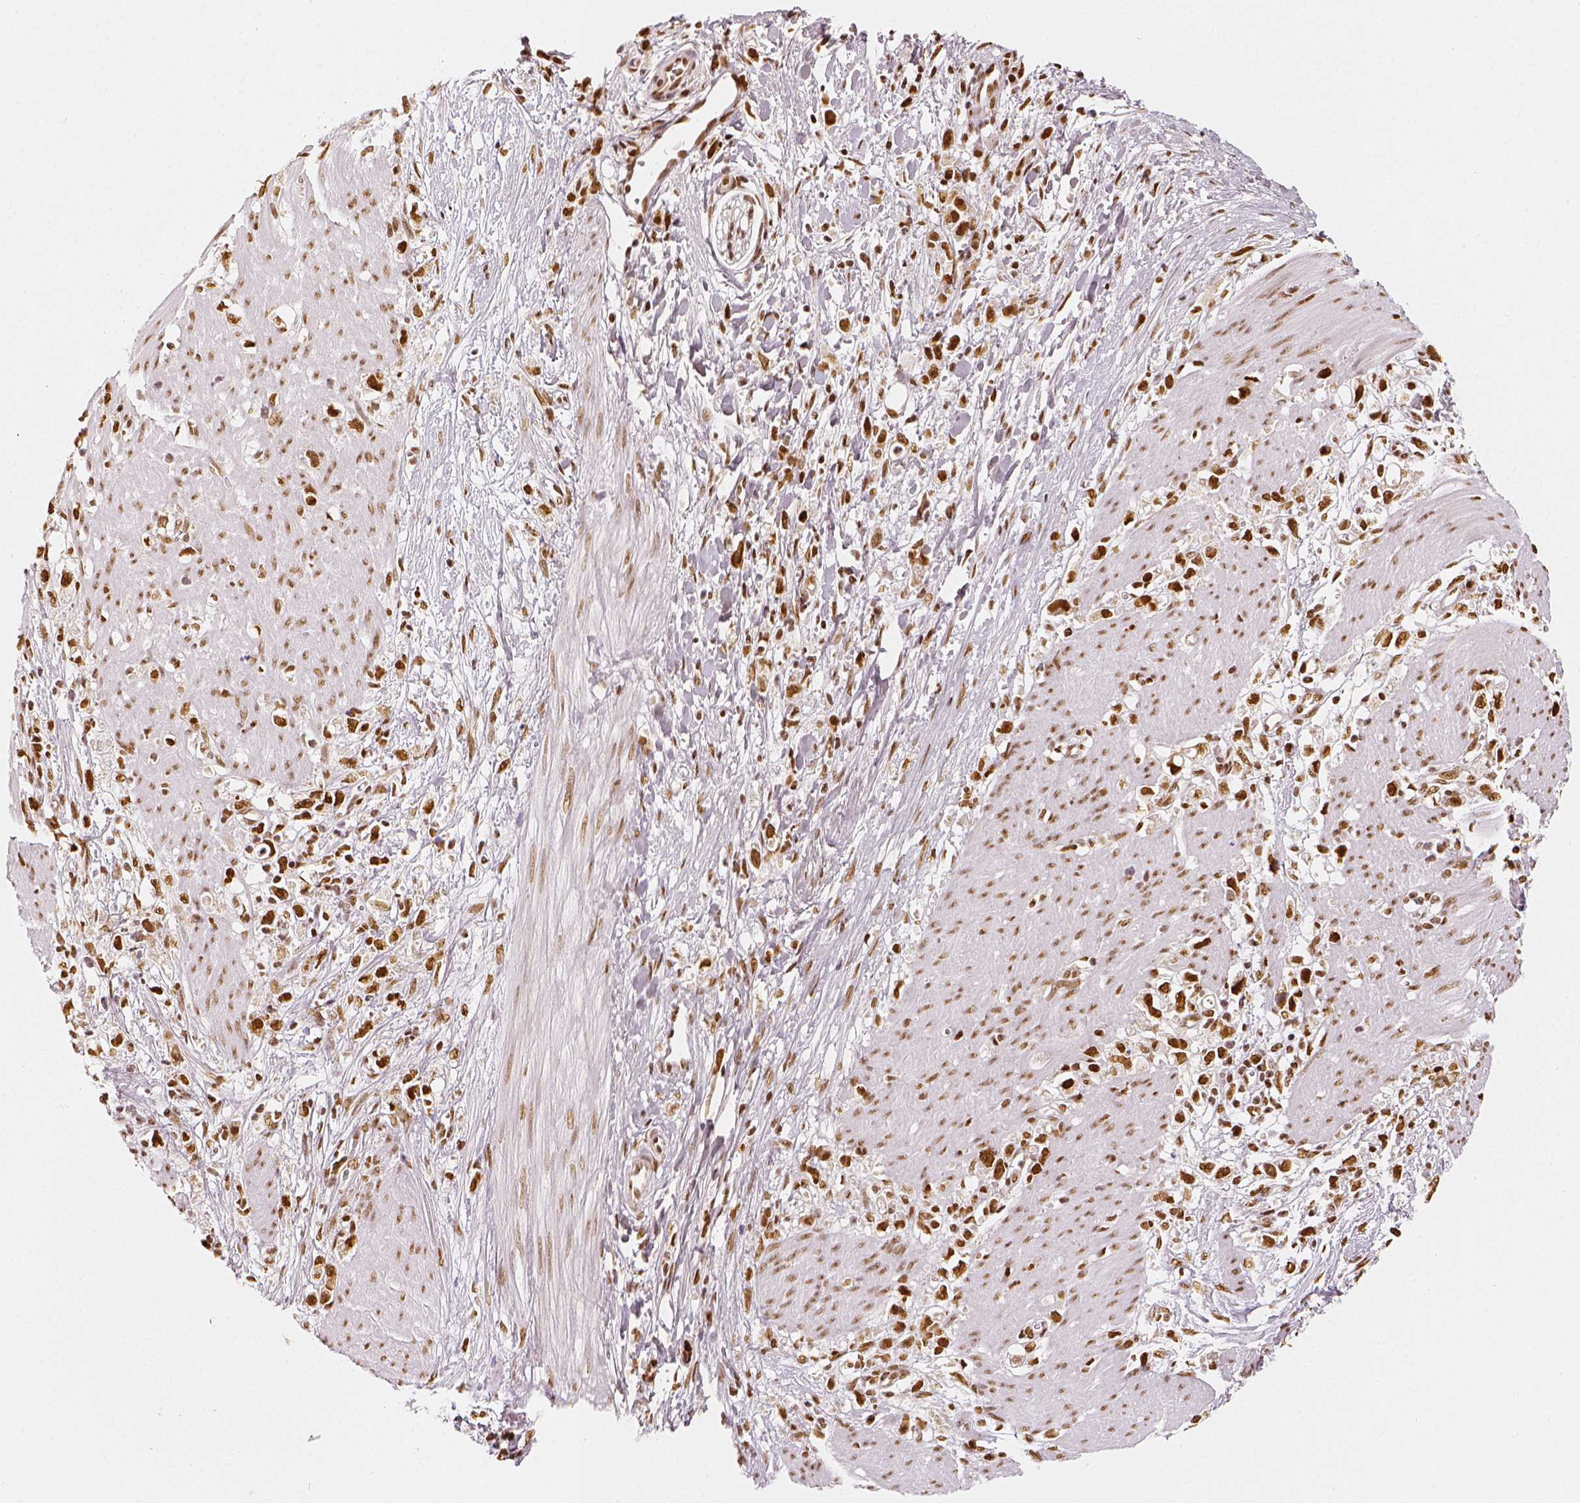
{"staining": {"intensity": "moderate", "quantity": ">75%", "location": "nuclear"}, "tissue": "stomach cancer", "cell_type": "Tumor cells", "image_type": "cancer", "snomed": [{"axis": "morphology", "description": "Adenocarcinoma, NOS"}, {"axis": "topography", "description": "Stomach"}], "caption": "This is a micrograph of immunohistochemistry staining of adenocarcinoma (stomach), which shows moderate expression in the nuclear of tumor cells.", "gene": "KDM5B", "patient": {"sex": "female", "age": 59}}